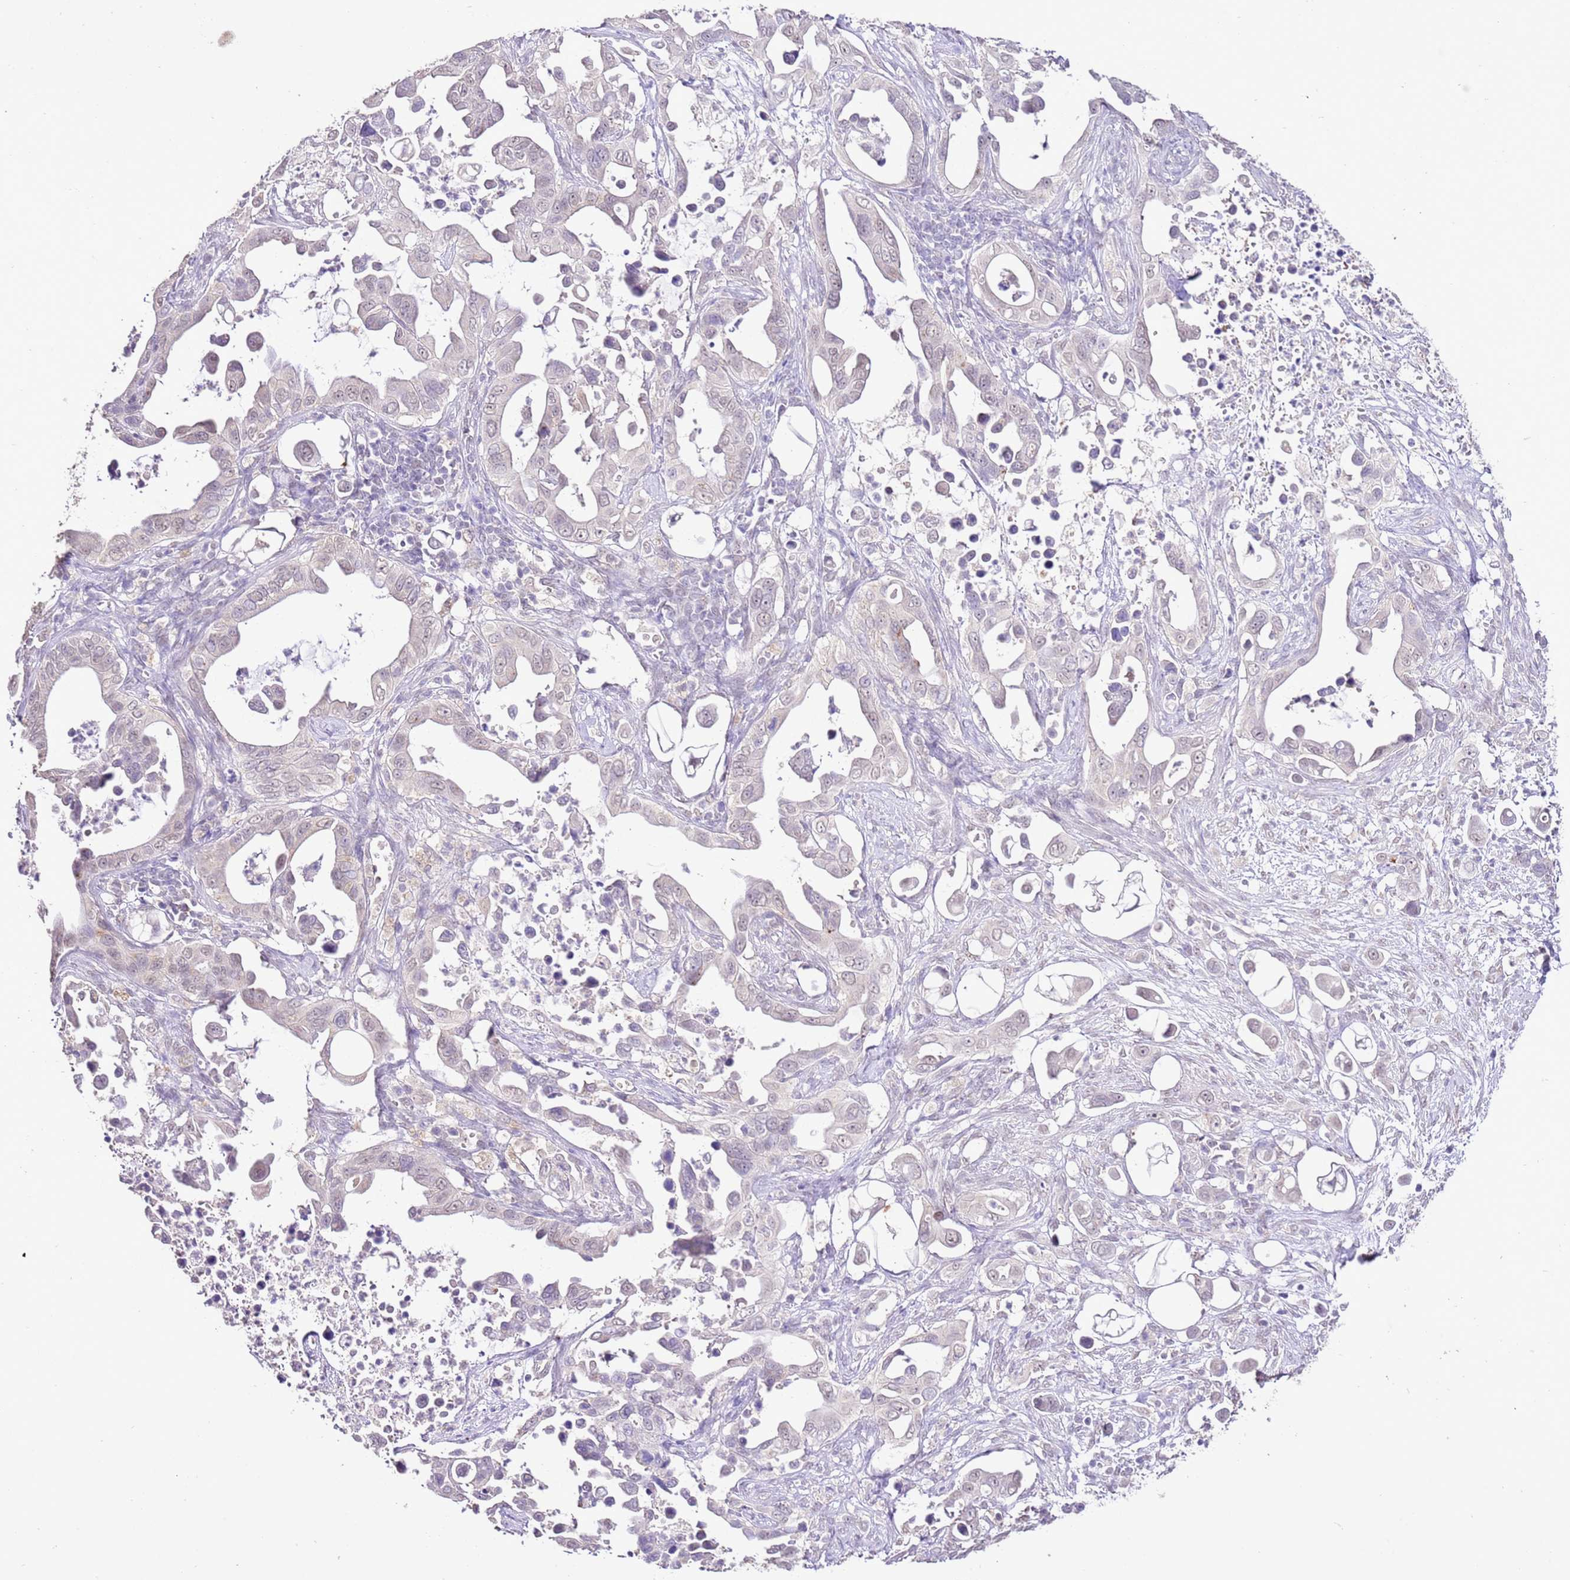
{"staining": {"intensity": "weak", "quantity": "25%-75%", "location": "nuclear"}, "tissue": "pancreatic cancer", "cell_type": "Tumor cells", "image_type": "cancer", "snomed": [{"axis": "morphology", "description": "Adenocarcinoma, NOS"}, {"axis": "topography", "description": "Pancreas"}], "caption": "The histopathology image shows staining of adenocarcinoma (pancreatic), revealing weak nuclear protein positivity (brown color) within tumor cells.", "gene": "IZUMO4", "patient": {"sex": "male", "age": 61}}